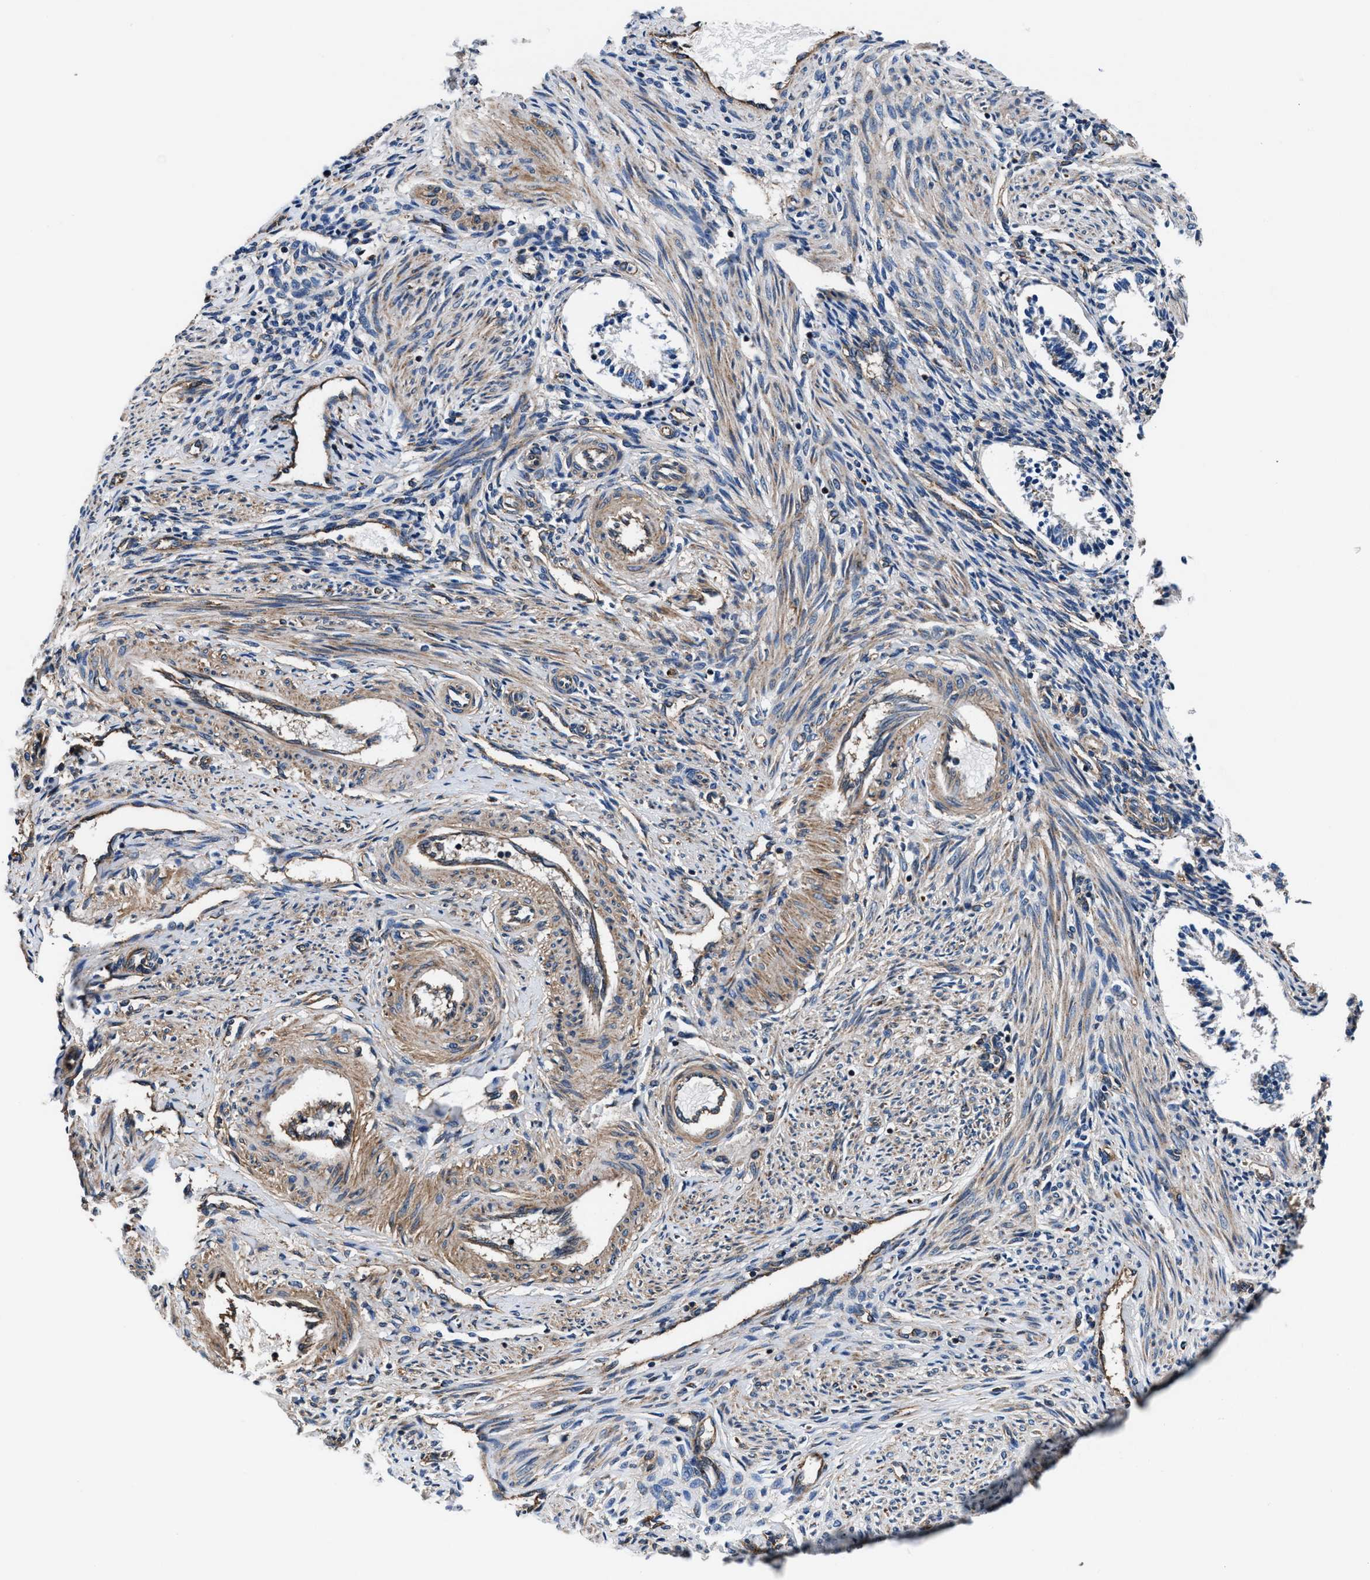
{"staining": {"intensity": "weak", "quantity": "25%-75%", "location": "cytoplasmic/membranous"}, "tissue": "endometrium", "cell_type": "Cells in endometrial stroma", "image_type": "normal", "snomed": [{"axis": "morphology", "description": "Normal tissue, NOS"}, {"axis": "topography", "description": "Endometrium"}], "caption": "Protein staining of normal endometrium demonstrates weak cytoplasmic/membranous staining in approximately 25%-75% of cells in endometrial stroma. The staining was performed using DAB (3,3'-diaminobenzidine), with brown indicating positive protein expression. Nuclei are stained blue with hematoxylin.", "gene": "NKTR", "patient": {"sex": "female", "age": 42}}